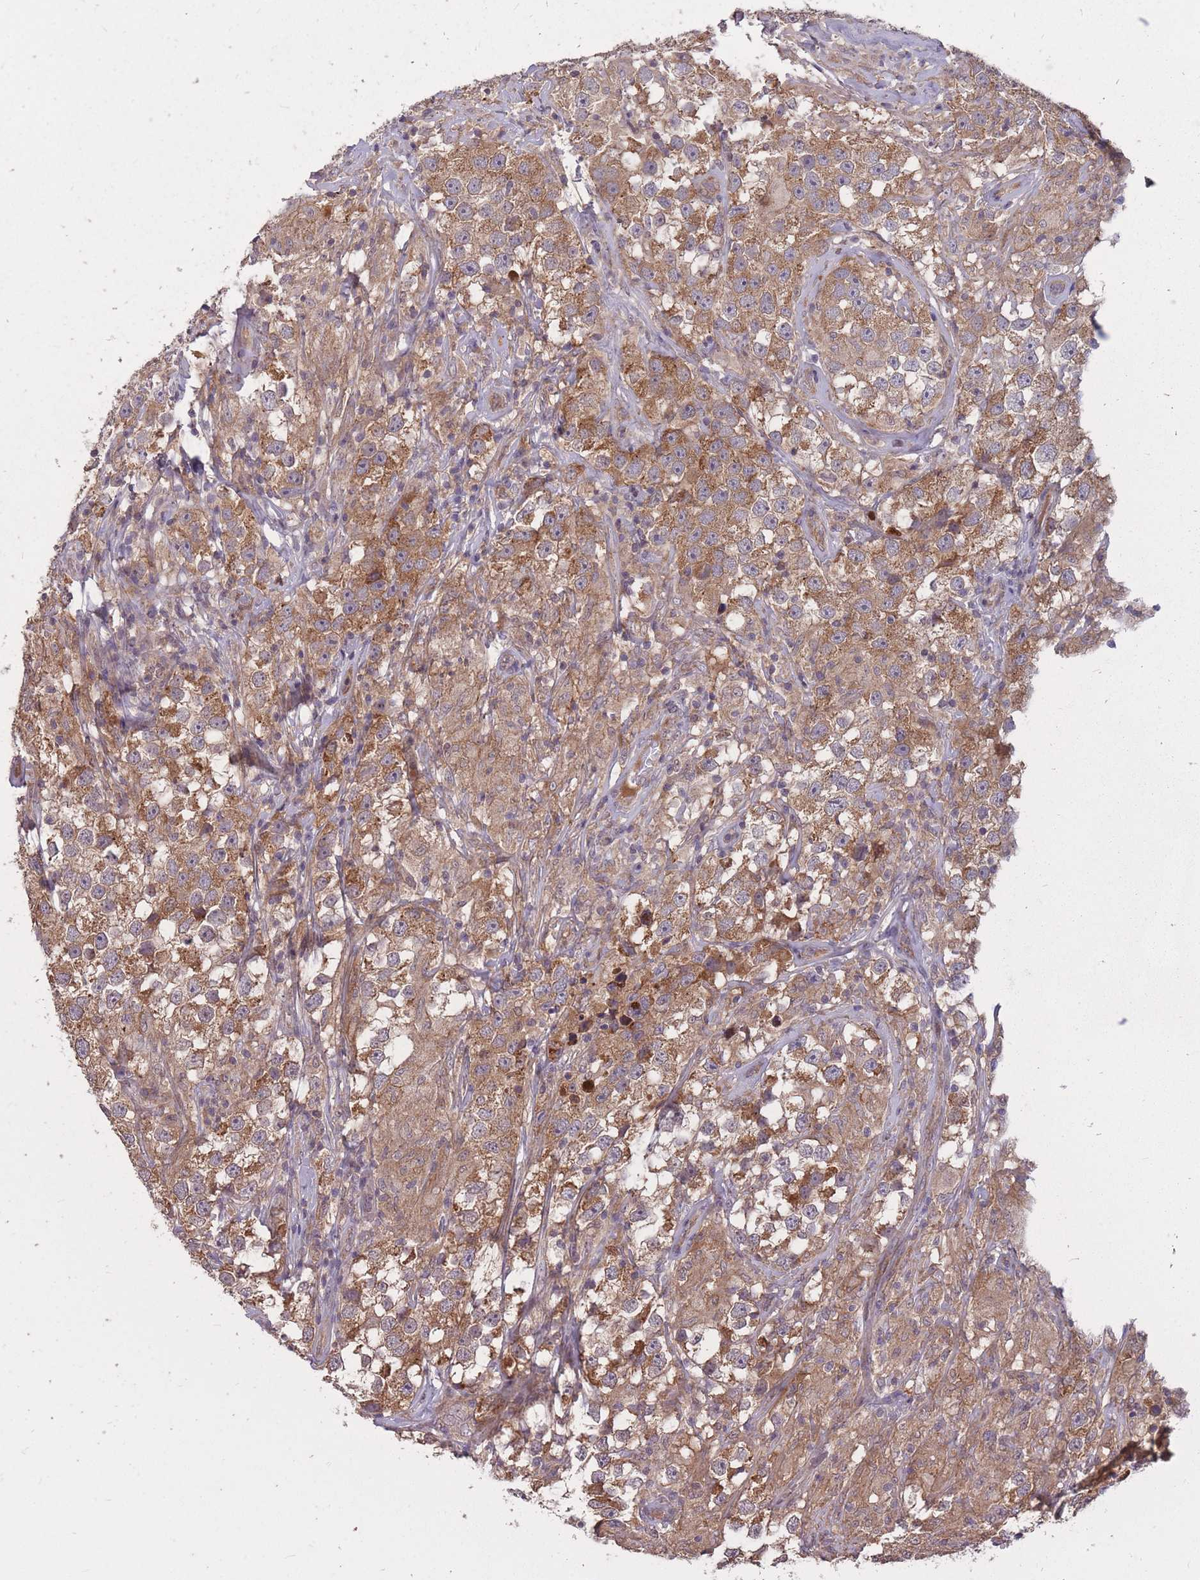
{"staining": {"intensity": "moderate", "quantity": ">75%", "location": "cytoplasmic/membranous"}, "tissue": "testis cancer", "cell_type": "Tumor cells", "image_type": "cancer", "snomed": [{"axis": "morphology", "description": "Seminoma, NOS"}, {"axis": "topography", "description": "Testis"}], "caption": "Testis seminoma stained for a protein displays moderate cytoplasmic/membranous positivity in tumor cells. (Stains: DAB (3,3'-diaminobenzidine) in brown, nuclei in blue, Microscopy: brightfield microscopy at high magnification).", "gene": "IGF2BP2", "patient": {"sex": "male", "age": 46}}